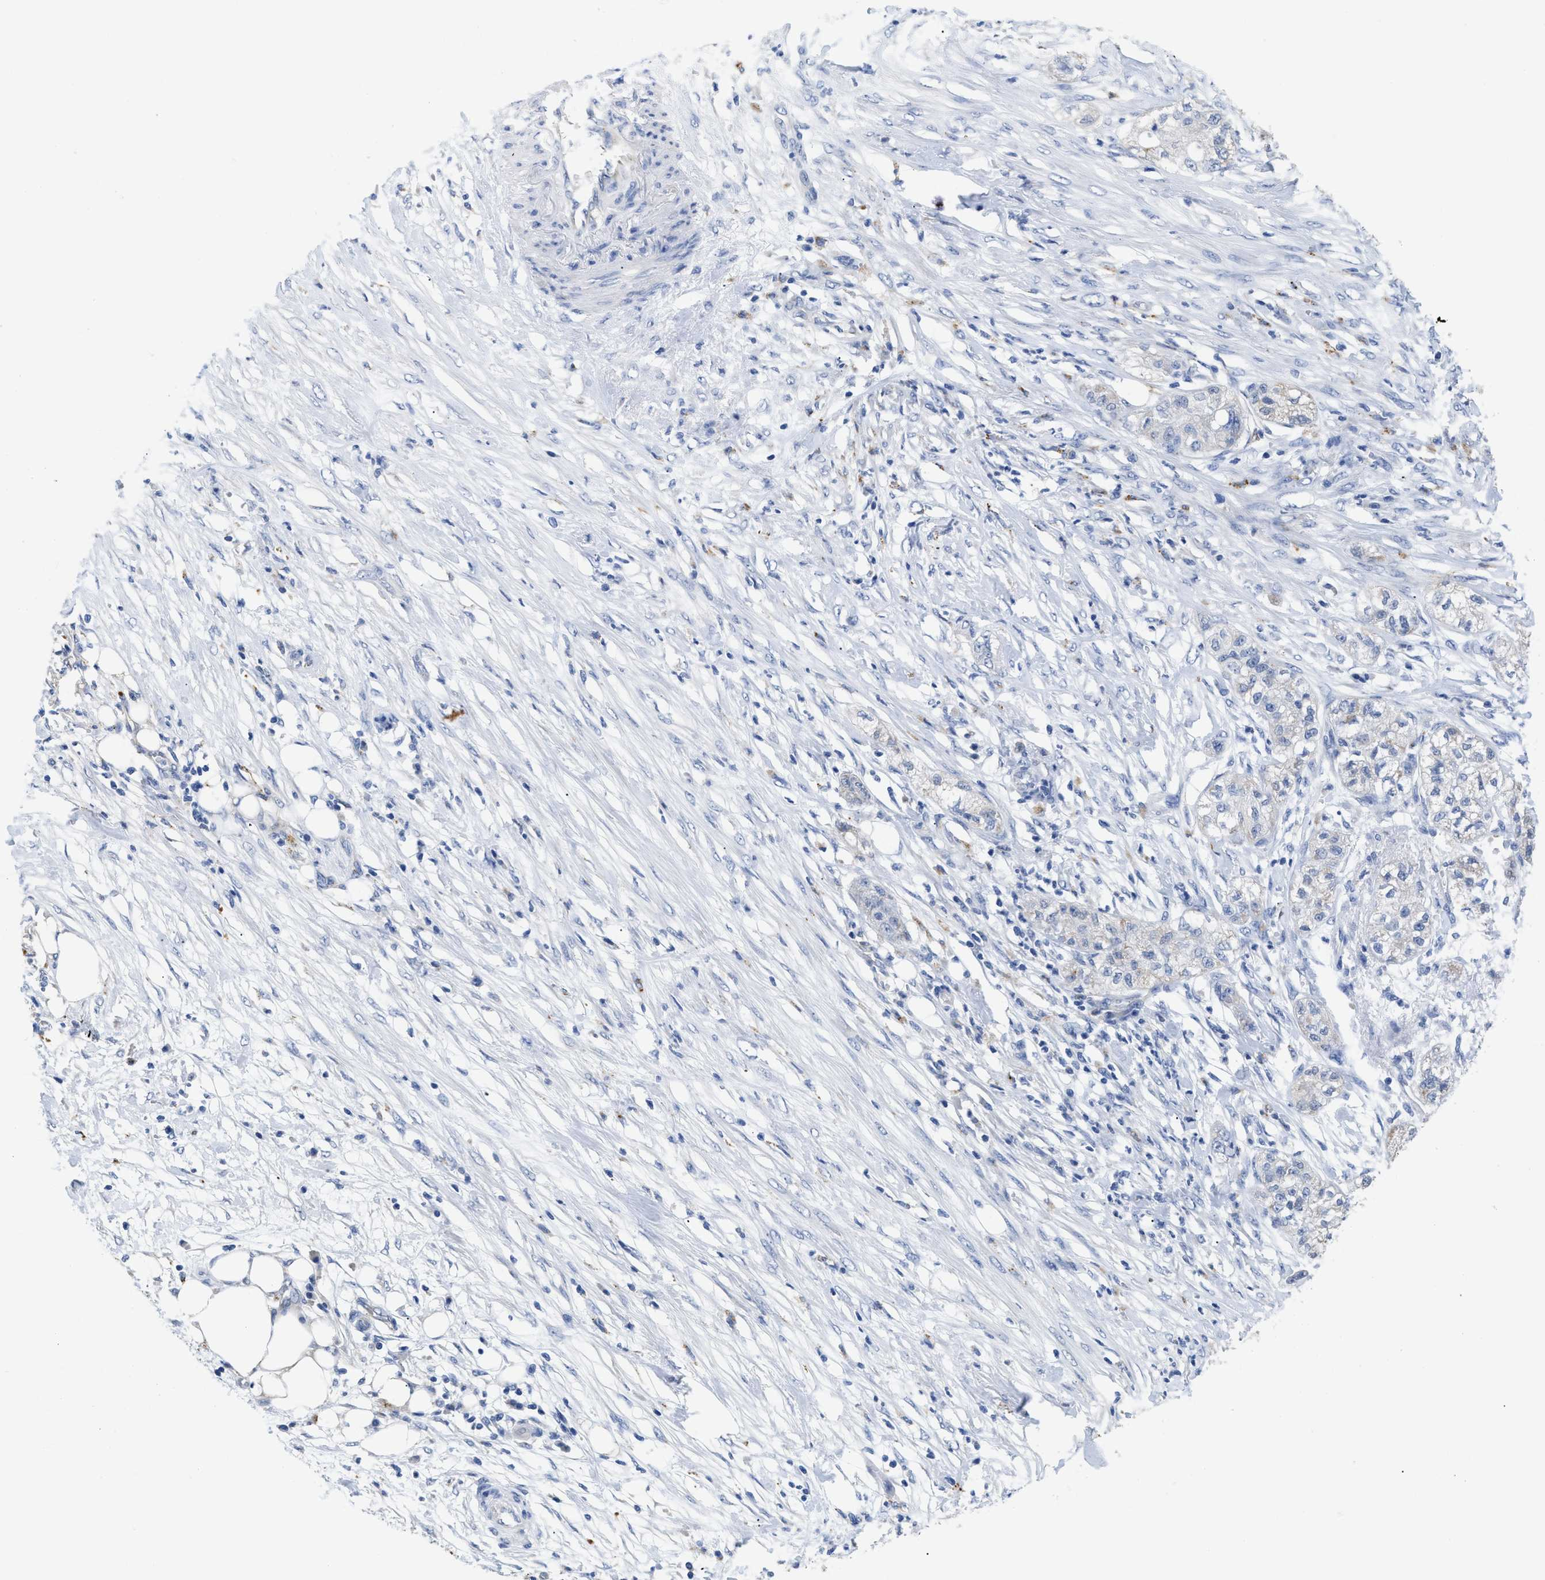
{"staining": {"intensity": "negative", "quantity": "none", "location": "none"}, "tissue": "pancreatic cancer", "cell_type": "Tumor cells", "image_type": "cancer", "snomed": [{"axis": "morphology", "description": "Adenocarcinoma, NOS"}, {"axis": "topography", "description": "Pancreas"}], "caption": "Human pancreatic adenocarcinoma stained for a protein using immunohistochemistry (IHC) demonstrates no staining in tumor cells.", "gene": "APOBEC2", "patient": {"sex": "female", "age": 78}}